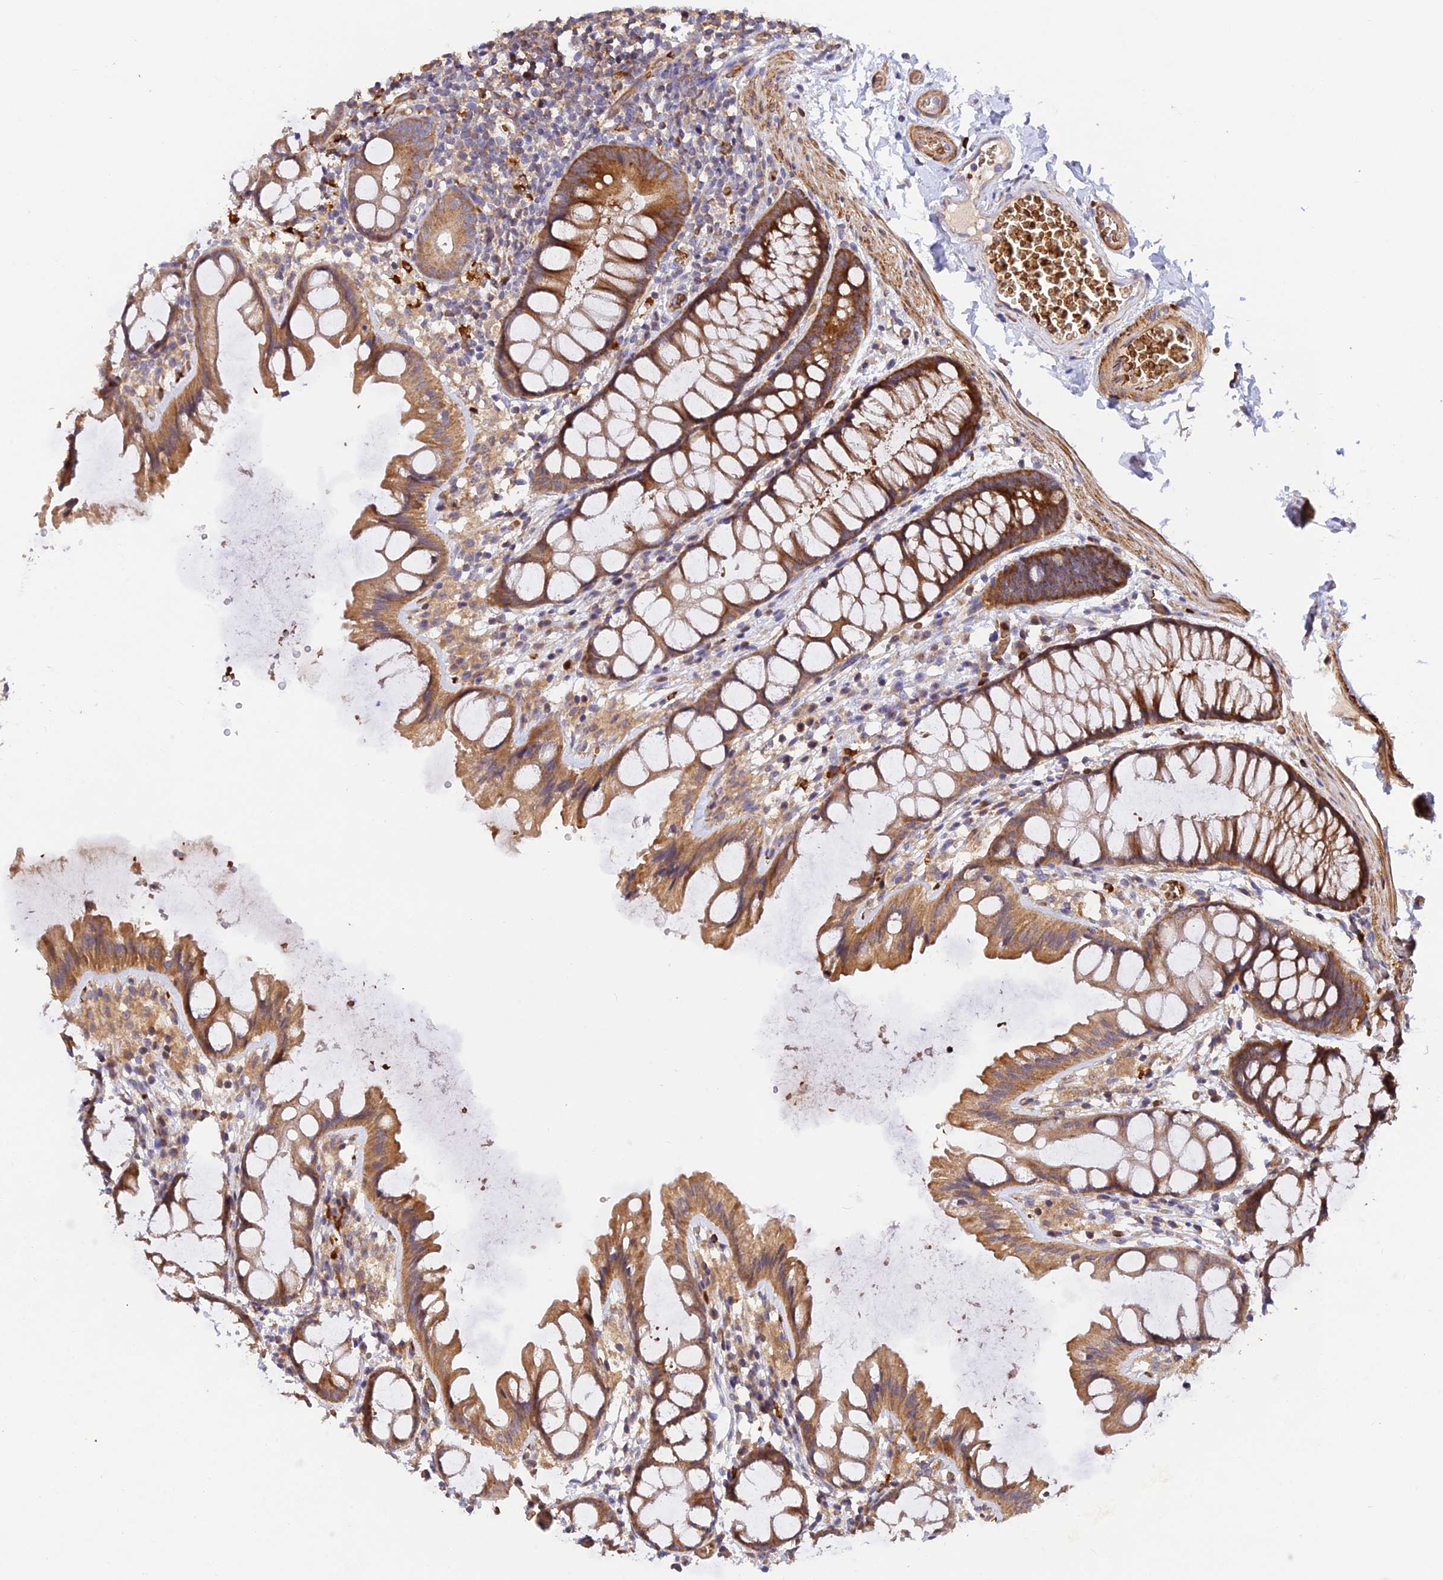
{"staining": {"intensity": "moderate", "quantity": ">75%", "location": "cytoplasmic/membranous"}, "tissue": "colon", "cell_type": "Endothelial cells", "image_type": "normal", "snomed": [{"axis": "morphology", "description": "Normal tissue, NOS"}, {"axis": "topography", "description": "Colon"}], "caption": "Moderate cytoplasmic/membranous staining for a protein is appreciated in approximately >75% of endothelial cells of benign colon using immunohistochemistry.", "gene": "WDFY4", "patient": {"sex": "male", "age": 47}}